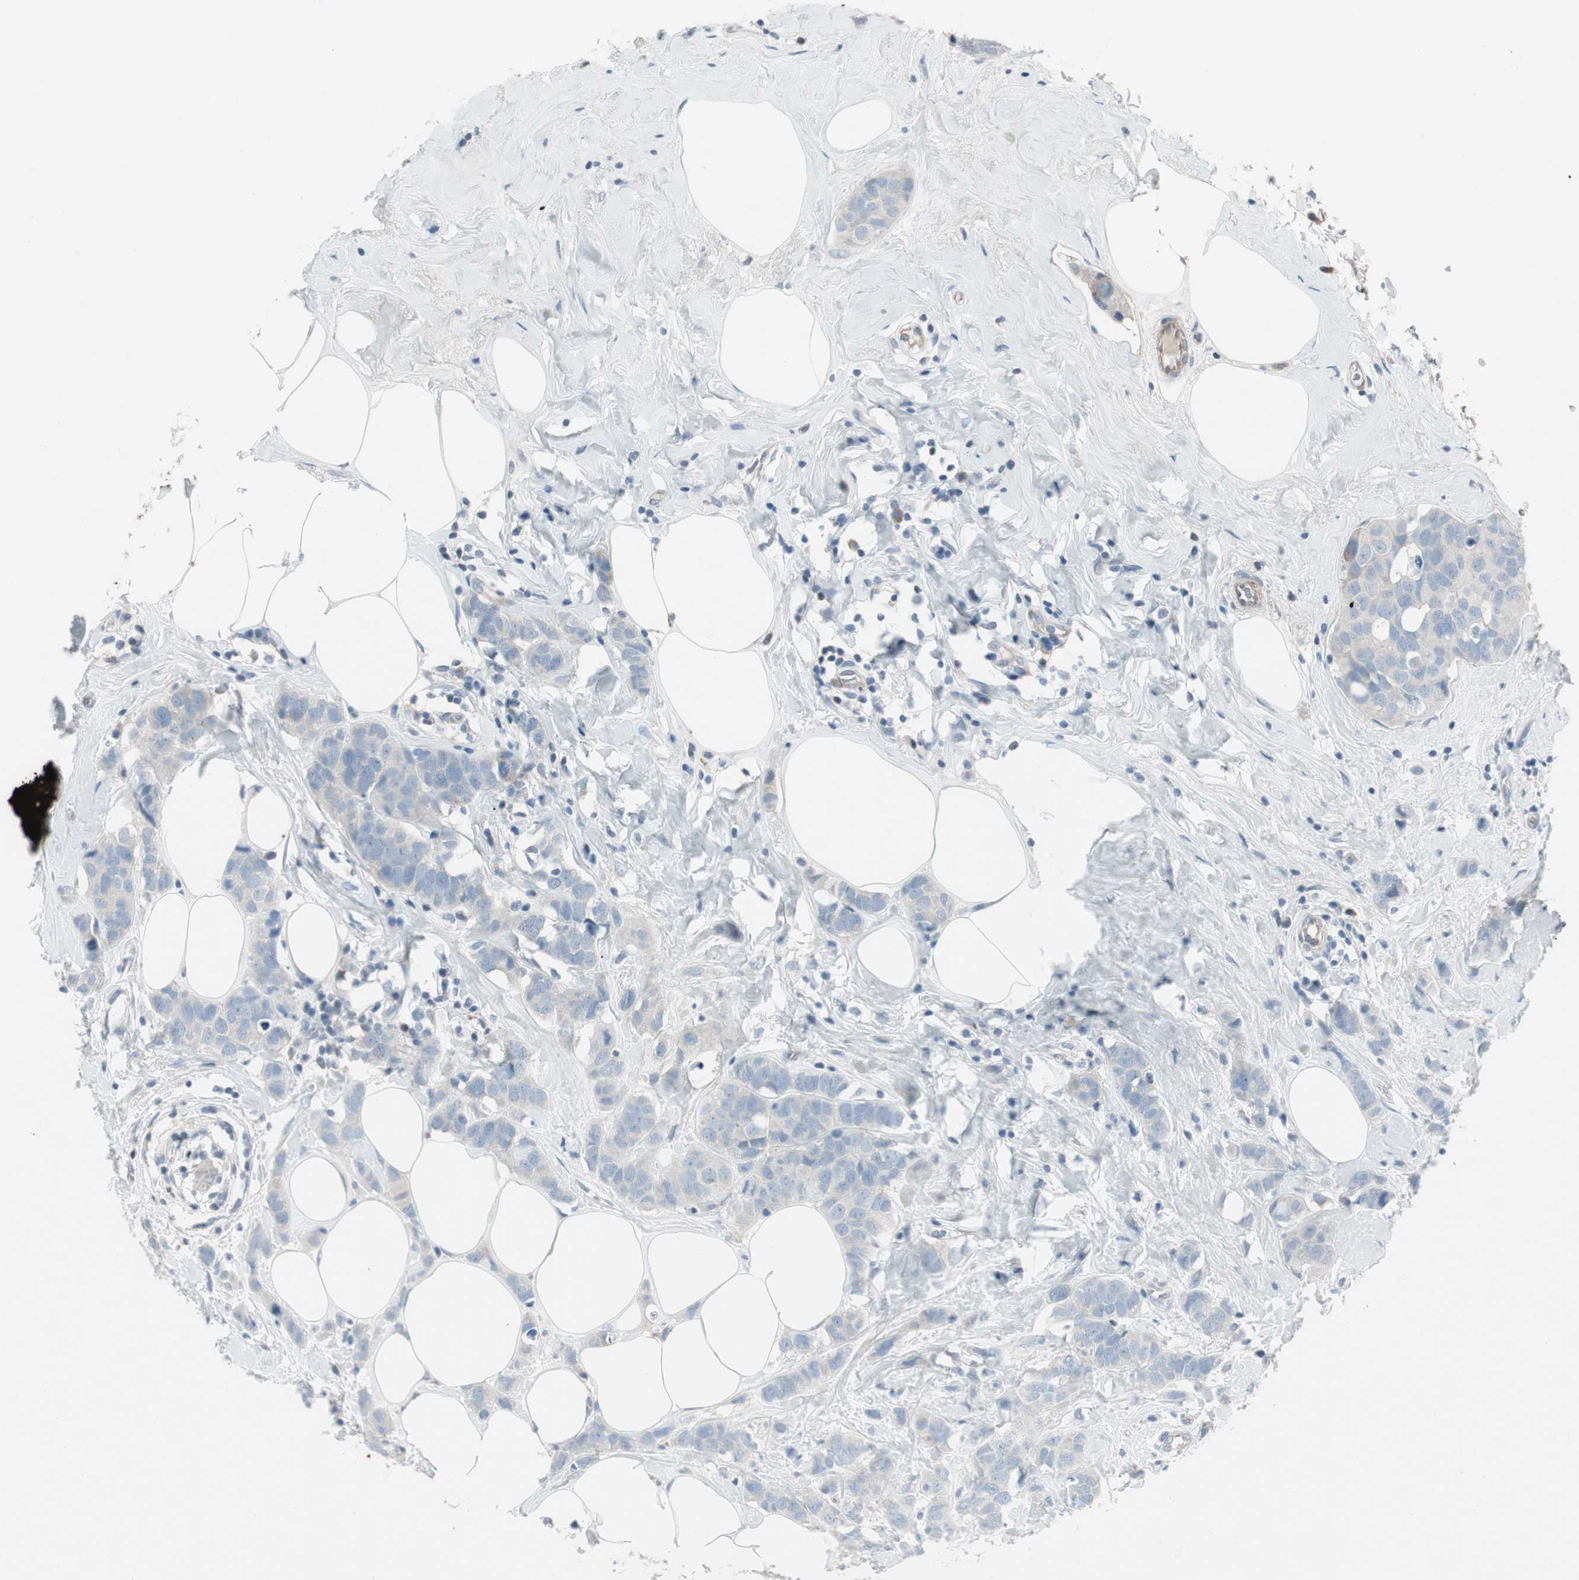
{"staining": {"intensity": "negative", "quantity": "none", "location": "none"}, "tissue": "breast cancer", "cell_type": "Tumor cells", "image_type": "cancer", "snomed": [{"axis": "morphology", "description": "Normal tissue, NOS"}, {"axis": "morphology", "description": "Duct carcinoma"}, {"axis": "topography", "description": "Breast"}], "caption": "An IHC micrograph of breast cancer is shown. There is no staining in tumor cells of breast cancer.", "gene": "PIGR", "patient": {"sex": "female", "age": 50}}